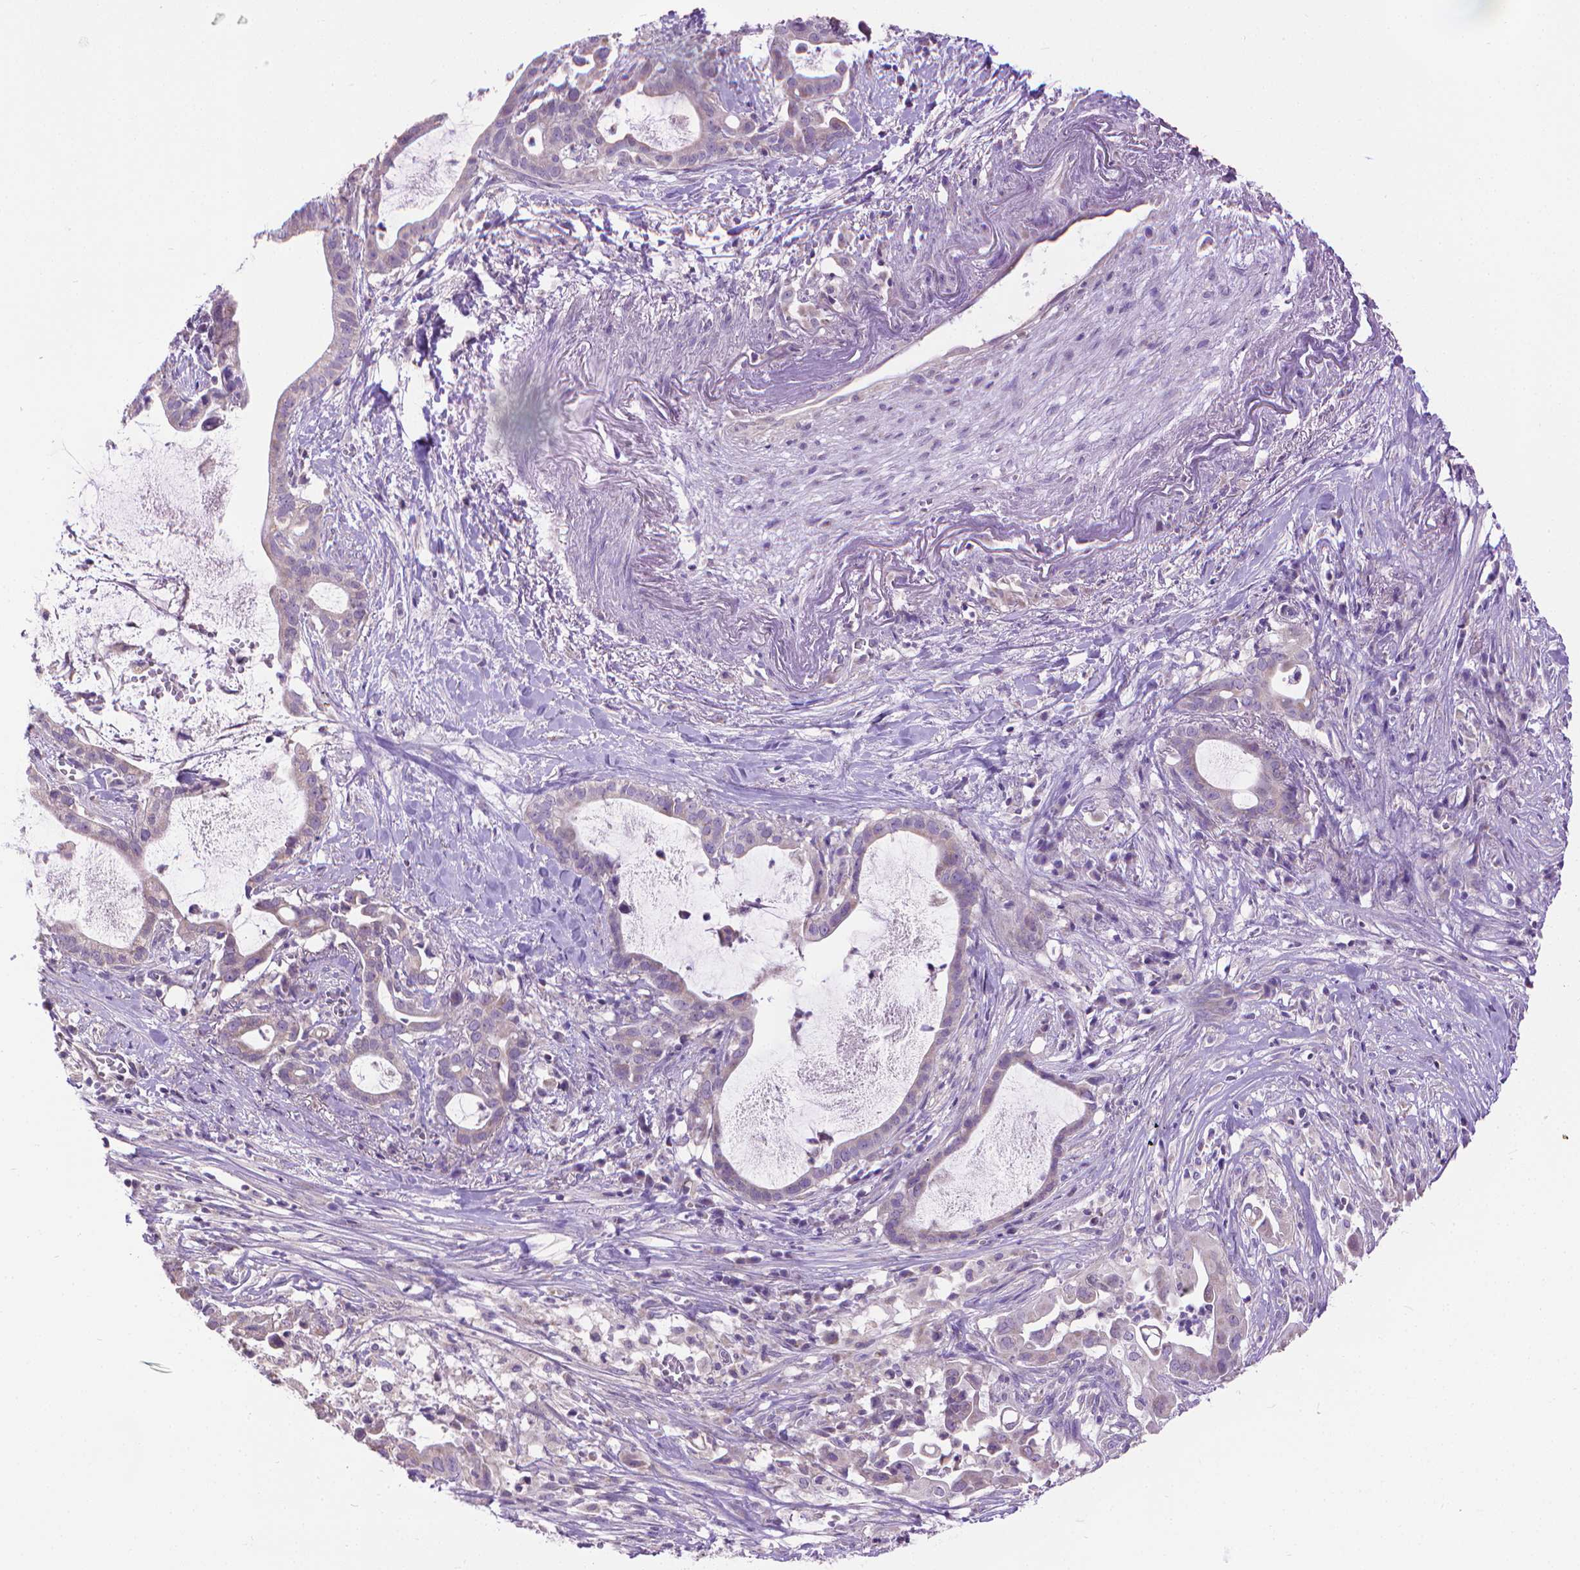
{"staining": {"intensity": "weak", "quantity": "<25%", "location": "cytoplasmic/membranous"}, "tissue": "pancreatic cancer", "cell_type": "Tumor cells", "image_type": "cancer", "snomed": [{"axis": "morphology", "description": "Adenocarcinoma, NOS"}, {"axis": "topography", "description": "Pancreas"}], "caption": "High power microscopy micrograph of an immunohistochemistry (IHC) histopathology image of pancreatic cancer, revealing no significant expression in tumor cells.", "gene": "SYN1", "patient": {"sex": "male", "age": 61}}